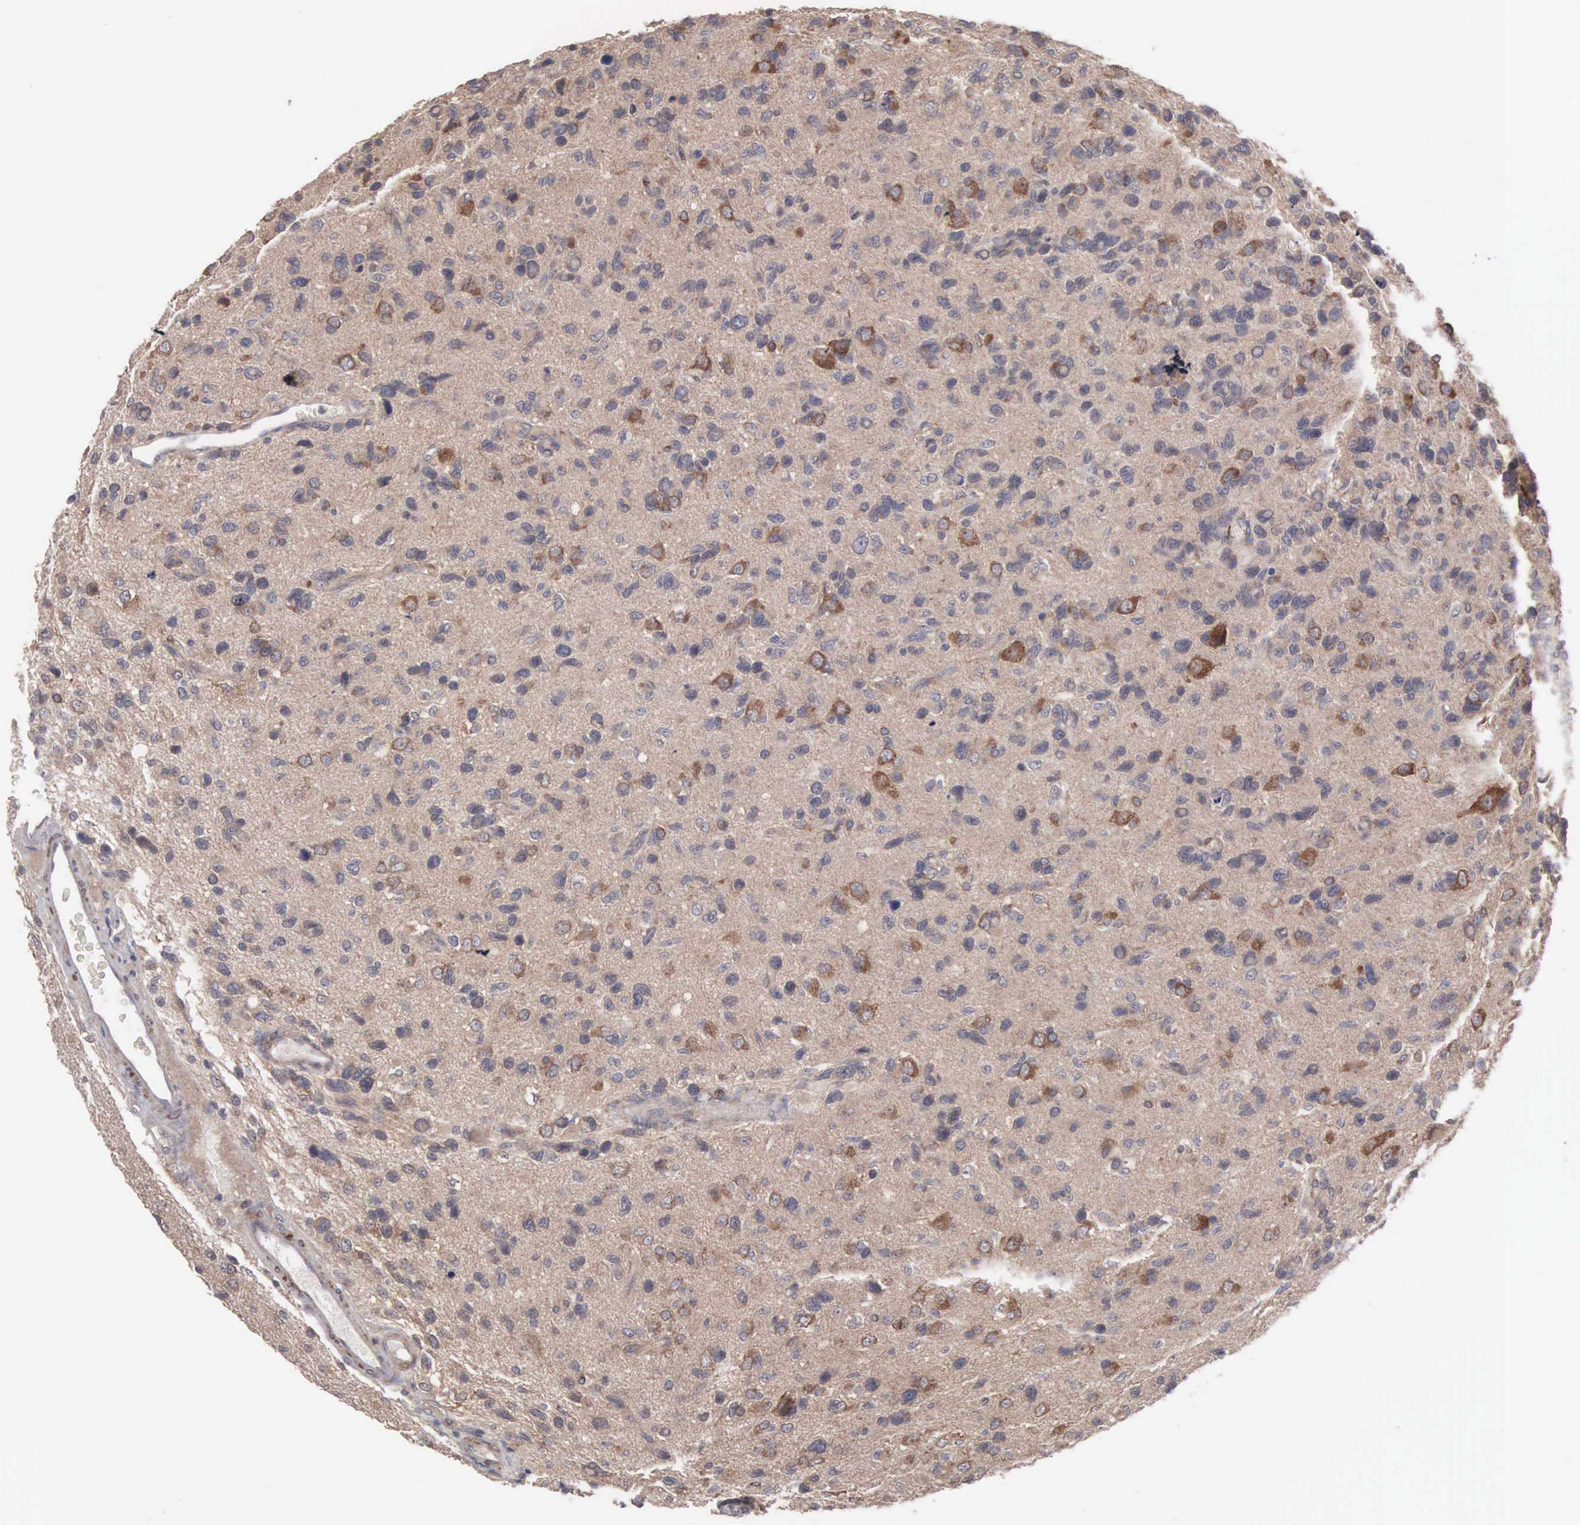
{"staining": {"intensity": "moderate", "quantity": ">75%", "location": "cytoplasmic/membranous"}, "tissue": "glioma", "cell_type": "Tumor cells", "image_type": "cancer", "snomed": [{"axis": "morphology", "description": "Glioma, malignant, High grade"}, {"axis": "topography", "description": "Brain"}], "caption": "Brown immunohistochemical staining in malignant high-grade glioma displays moderate cytoplasmic/membranous positivity in approximately >75% of tumor cells. The staining was performed using DAB to visualize the protein expression in brown, while the nuclei were stained in blue with hematoxylin (Magnification: 20x).", "gene": "INF2", "patient": {"sex": "male", "age": 77}}